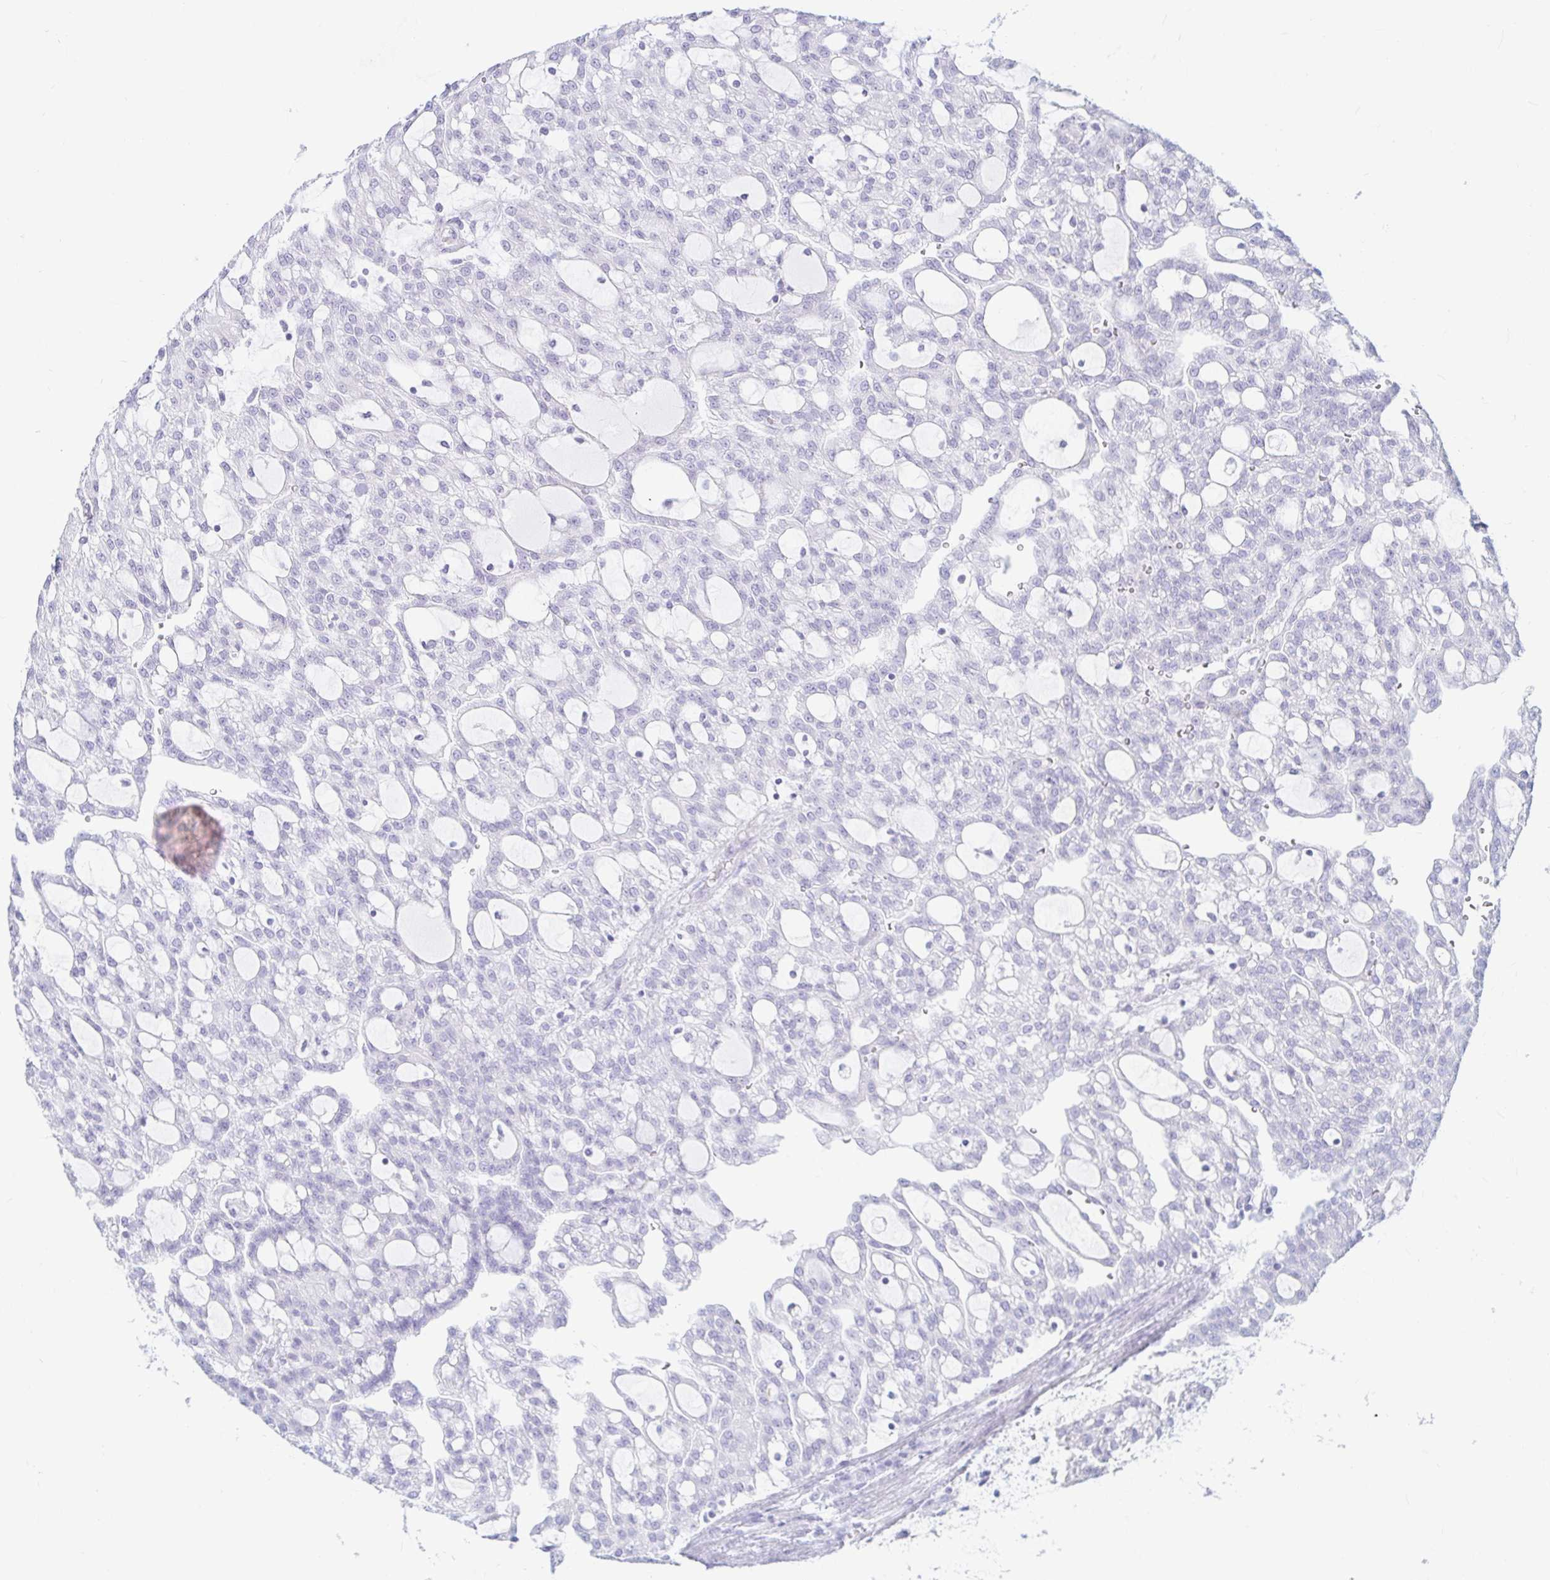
{"staining": {"intensity": "negative", "quantity": "none", "location": "none"}, "tissue": "renal cancer", "cell_type": "Tumor cells", "image_type": "cancer", "snomed": [{"axis": "morphology", "description": "Adenocarcinoma, NOS"}, {"axis": "topography", "description": "Kidney"}], "caption": "Histopathology image shows no protein staining in tumor cells of renal cancer tissue.", "gene": "ERICH6", "patient": {"sex": "male", "age": 63}}